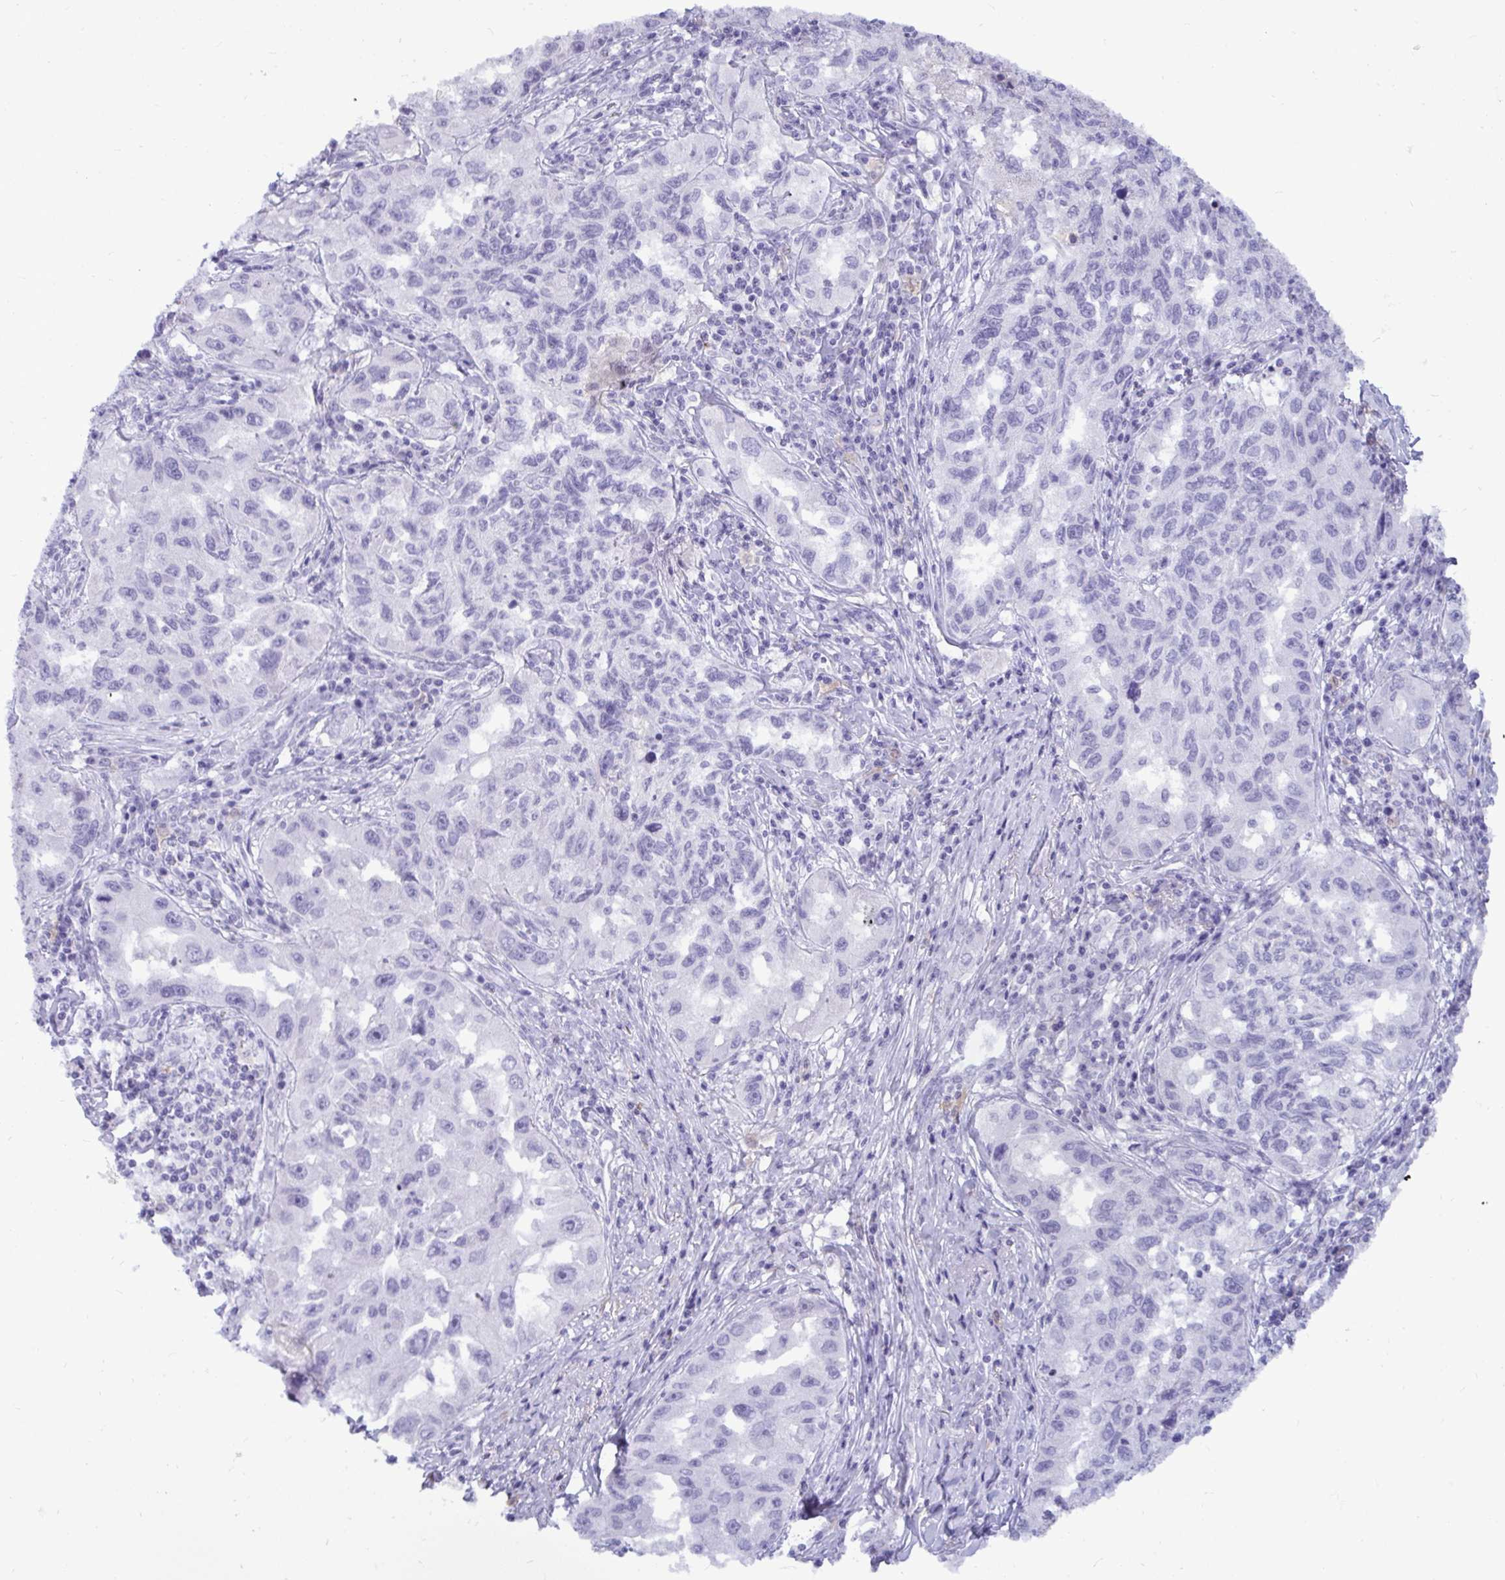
{"staining": {"intensity": "negative", "quantity": "none", "location": "none"}, "tissue": "lung cancer", "cell_type": "Tumor cells", "image_type": "cancer", "snomed": [{"axis": "morphology", "description": "Adenocarcinoma, NOS"}, {"axis": "topography", "description": "Lung"}], "caption": "DAB (3,3'-diaminobenzidine) immunohistochemical staining of human lung cancer shows no significant positivity in tumor cells.", "gene": "ANKRD60", "patient": {"sex": "female", "age": 73}}